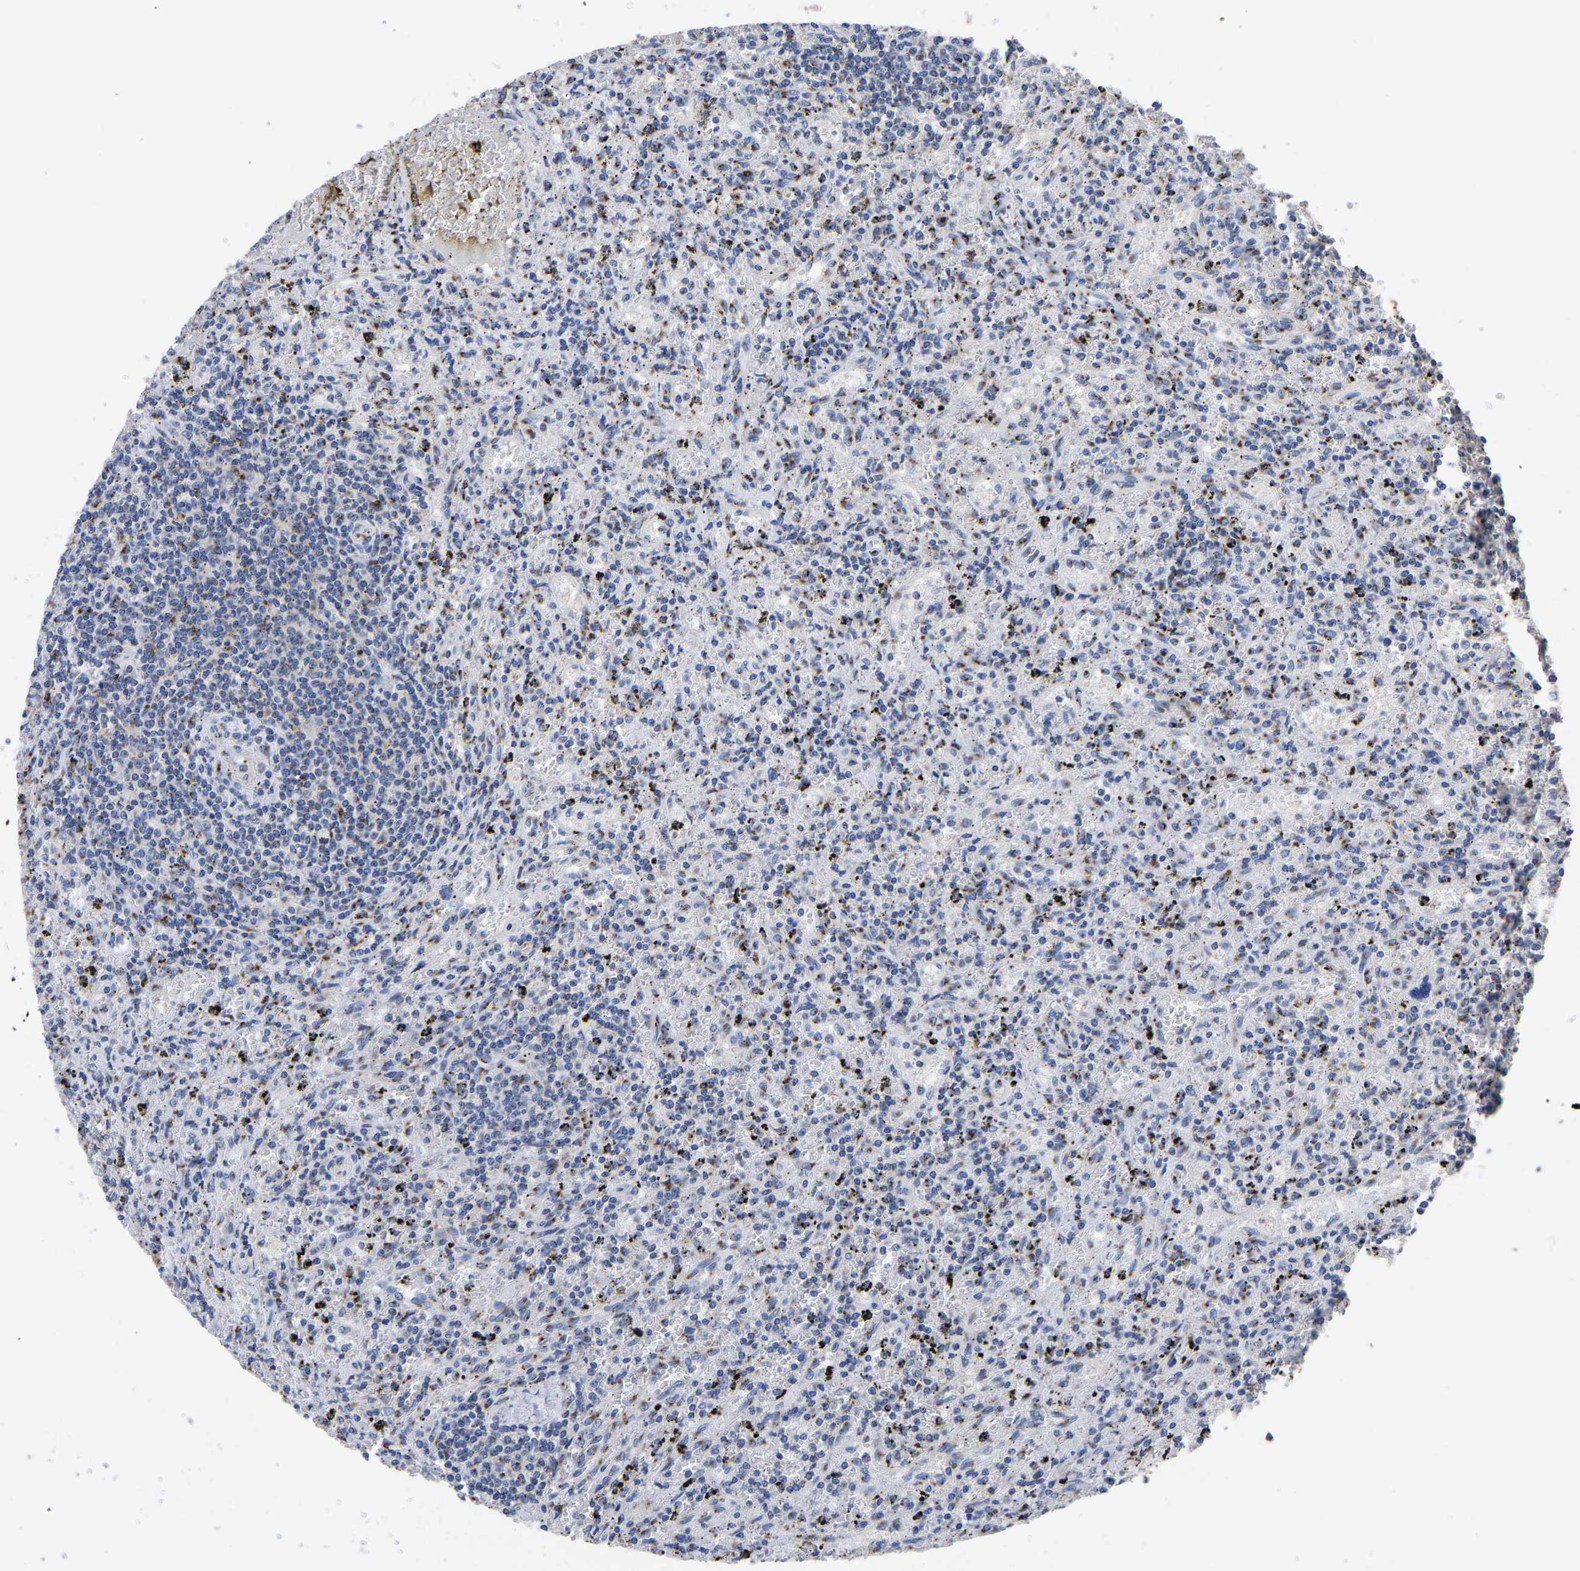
{"staining": {"intensity": "moderate", "quantity": "<25%", "location": "cytoplasmic/membranous"}, "tissue": "lymphoma", "cell_type": "Tumor cells", "image_type": "cancer", "snomed": [{"axis": "morphology", "description": "Malignant lymphoma, non-Hodgkin's type, Low grade"}, {"axis": "topography", "description": "Spleen"}], "caption": "Immunohistochemistry (IHC) histopathology image of human lymphoma stained for a protein (brown), which demonstrates low levels of moderate cytoplasmic/membranous expression in approximately <25% of tumor cells.", "gene": "TMEM87A", "patient": {"sex": "male", "age": 76}}